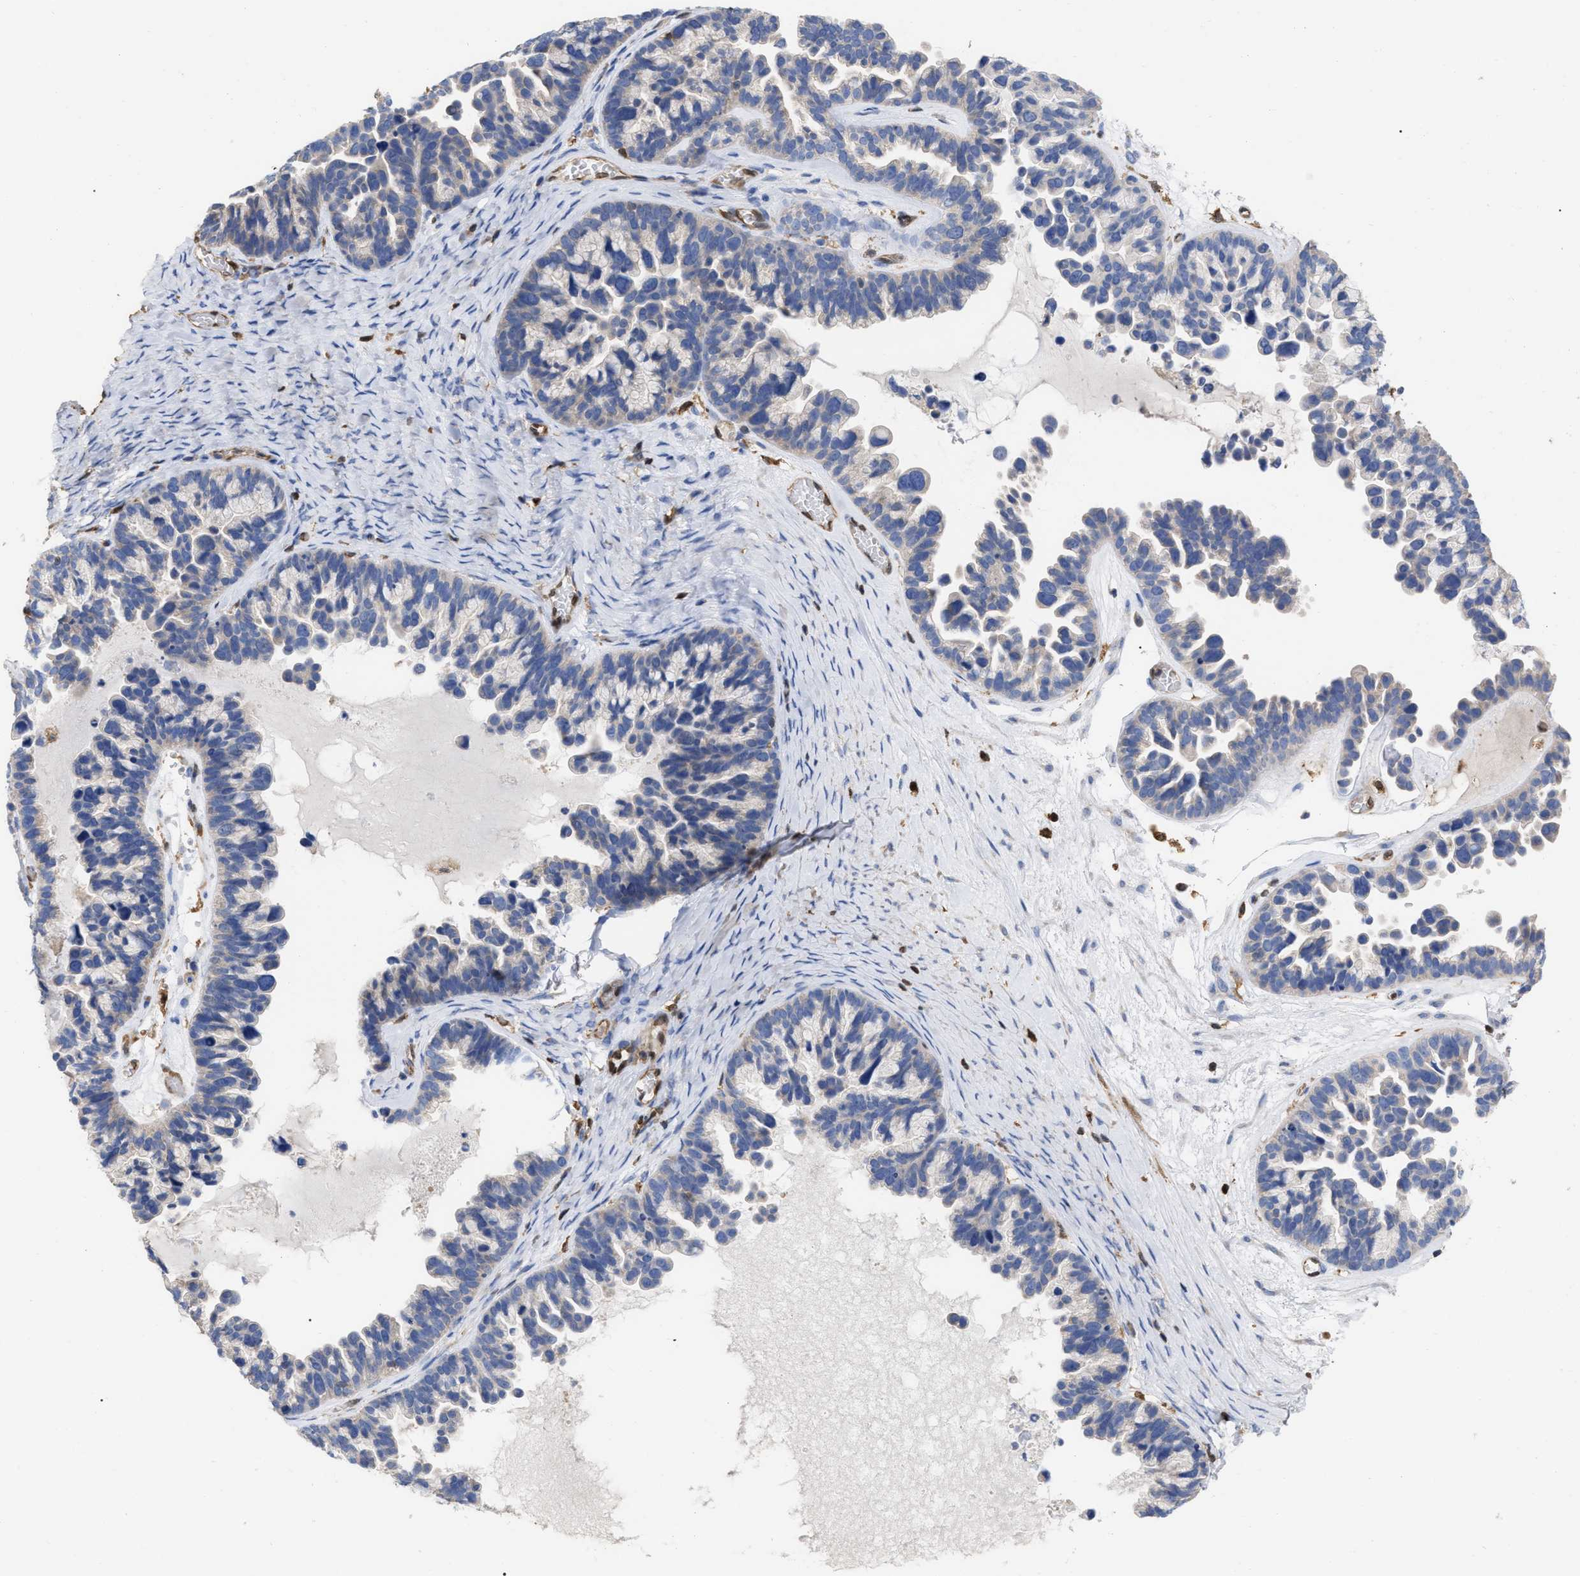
{"staining": {"intensity": "negative", "quantity": "none", "location": "none"}, "tissue": "ovarian cancer", "cell_type": "Tumor cells", "image_type": "cancer", "snomed": [{"axis": "morphology", "description": "Cystadenocarcinoma, serous, NOS"}, {"axis": "topography", "description": "Ovary"}], "caption": "Immunohistochemistry image of neoplastic tissue: ovarian cancer stained with DAB displays no significant protein positivity in tumor cells. (IHC, brightfield microscopy, high magnification).", "gene": "GIMAP4", "patient": {"sex": "female", "age": 56}}